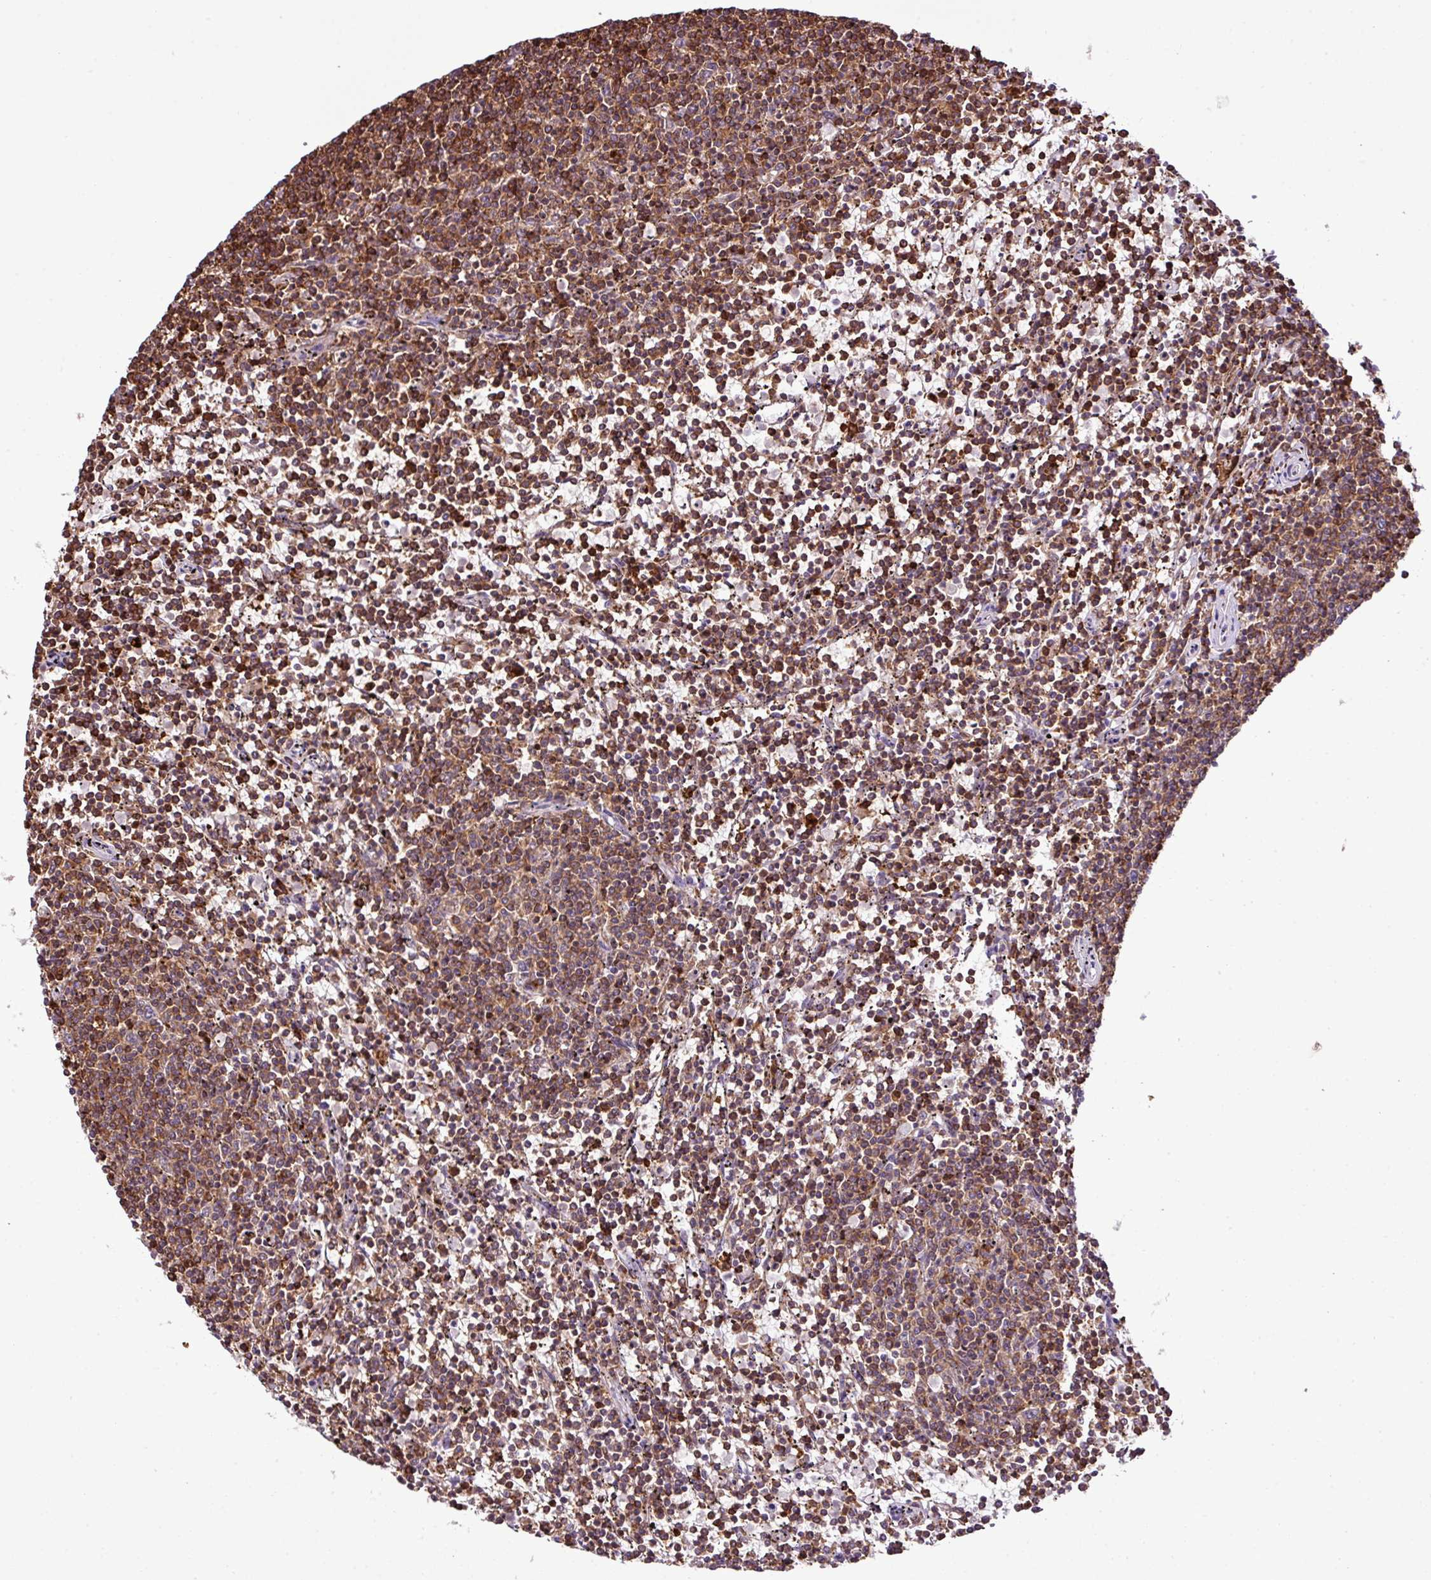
{"staining": {"intensity": "moderate", "quantity": ">75%", "location": "cytoplasmic/membranous"}, "tissue": "lymphoma", "cell_type": "Tumor cells", "image_type": "cancer", "snomed": [{"axis": "morphology", "description": "Malignant lymphoma, non-Hodgkin's type, Low grade"}, {"axis": "topography", "description": "Spleen"}], "caption": "Brown immunohistochemical staining in human lymphoma shows moderate cytoplasmic/membranous expression in about >75% of tumor cells. (Brightfield microscopy of DAB IHC at high magnification).", "gene": "PGAP6", "patient": {"sex": "female", "age": 50}}